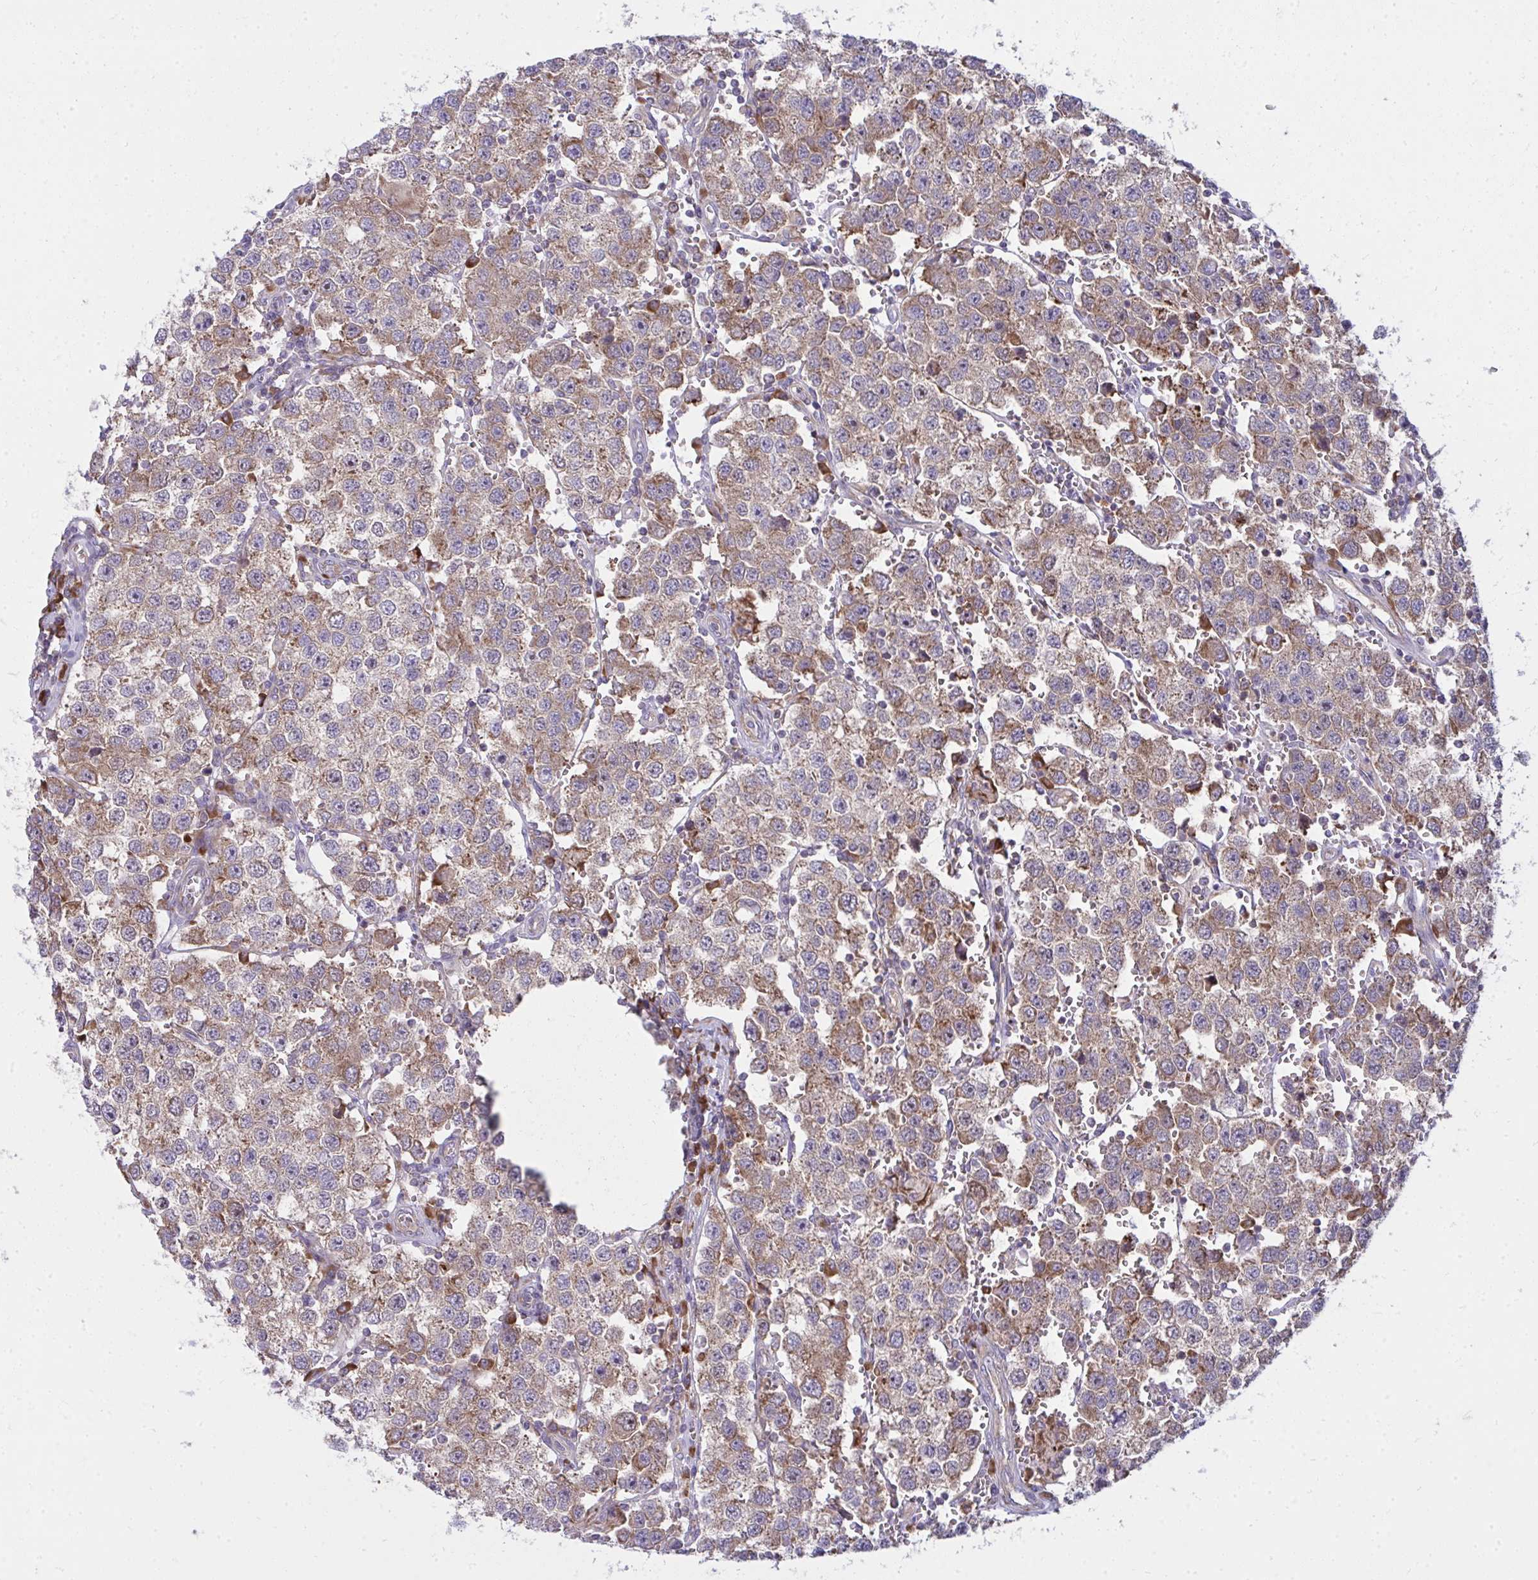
{"staining": {"intensity": "moderate", "quantity": ">75%", "location": "cytoplasmic/membranous"}, "tissue": "testis cancer", "cell_type": "Tumor cells", "image_type": "cancer", "snomed": [{"axis": "morphology", "description": "Seminoma, NOS"}, {"axis": "topography", "description": "Testis"}], "caption": "Seminoma (testis) was stained to show a protein in brown. There is medium levels of moderate cytoplasmic/membranous positivity in about >75% of tumor cells.", "gene": "GFPT2", "patient": {"sex": "male", "age": 37}}